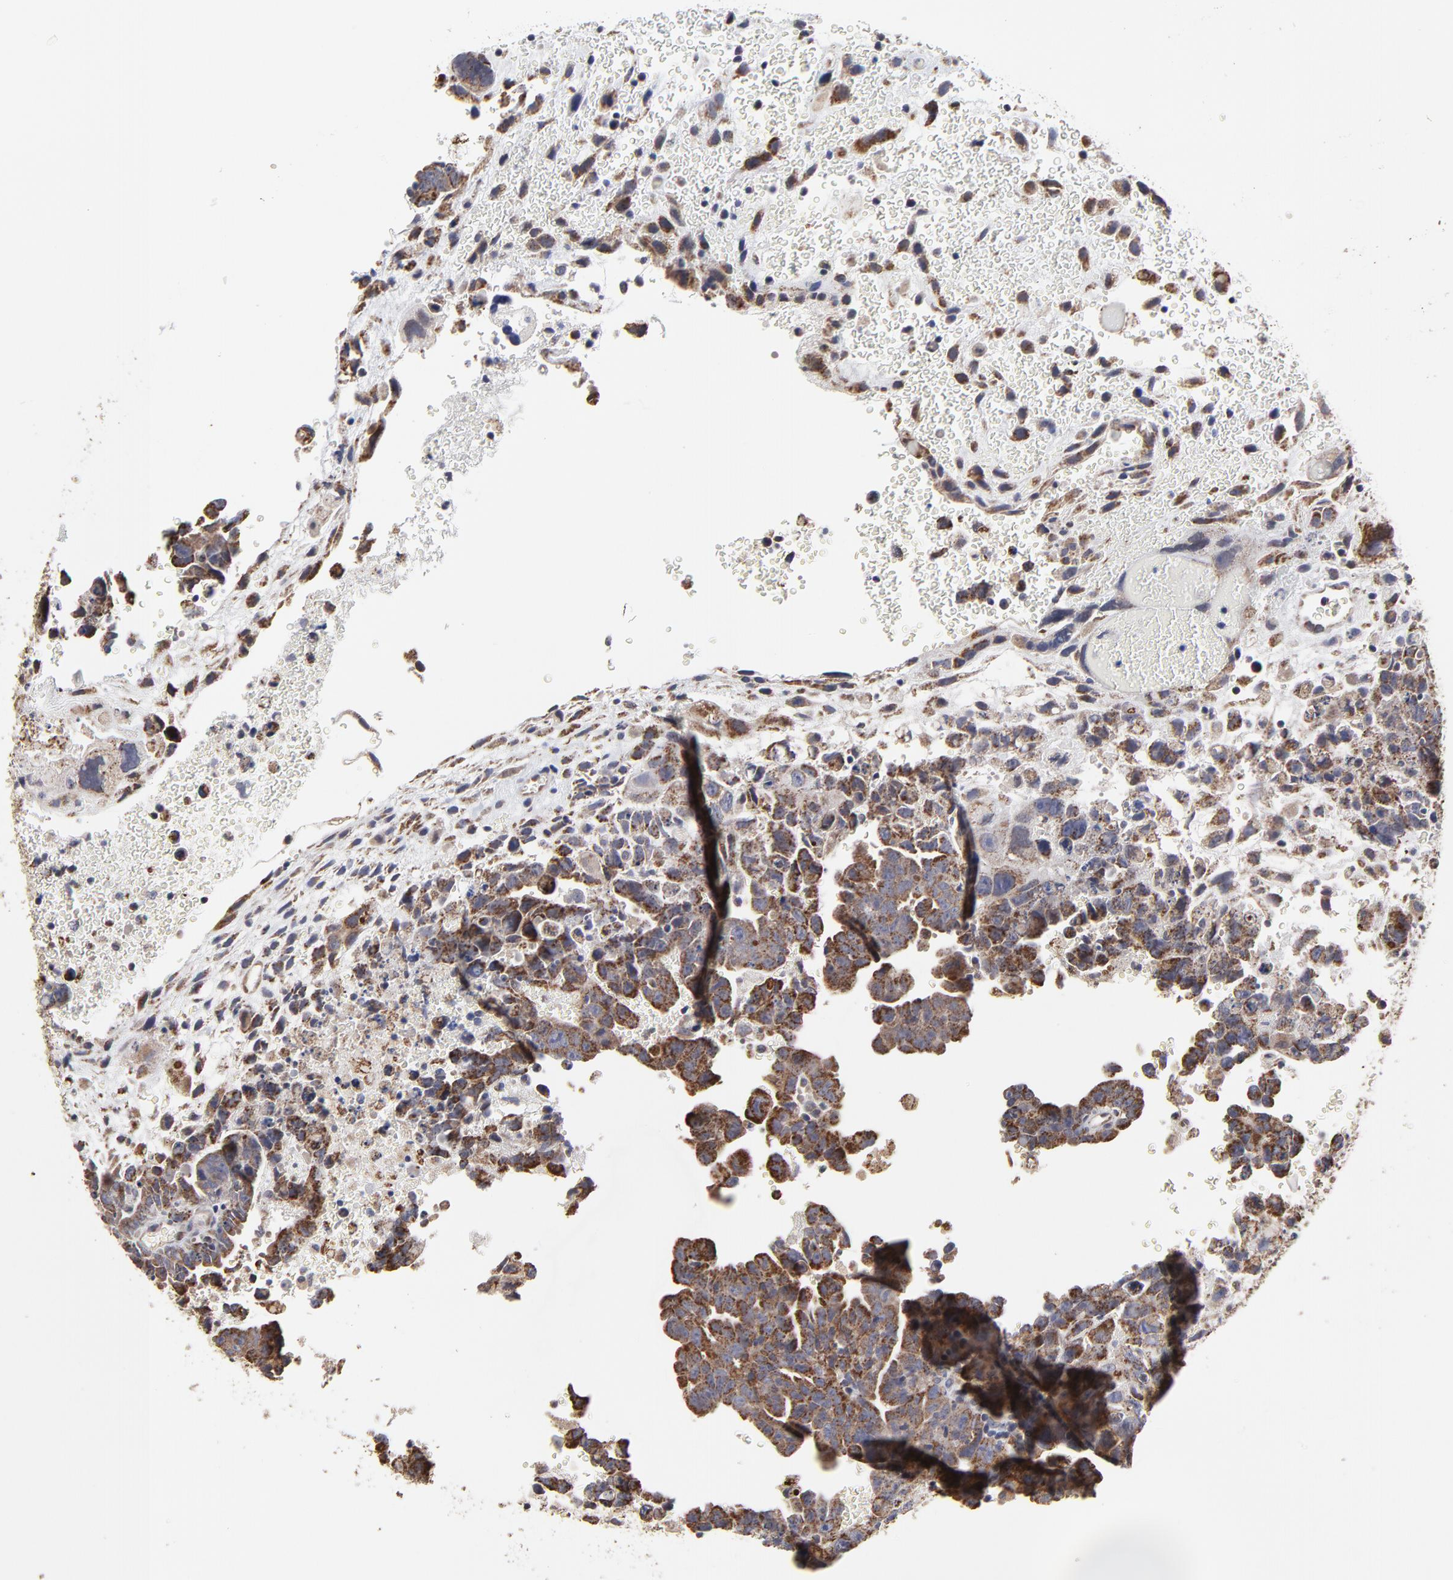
{"staining": {"intensity": "weak", "quantity": ">75%", "location": "cytoplasmic/membranous"}, "tissue": "testis cancer", "cell_type": "Tumor cells", "image_type": "cancer", "snomed": [{"axis": "morphology", "description": "Carcinoma, Embryonal, NOS"}, {"axis": "topography", "description": "Testis"}], "caption": "Immunohistochemical staining of testis cancer shows low levels of weak cytoplasmic/membranous protein positivity in approximately >75% of tumor cells.", "gene": "ZNF550", "patient": {"sex": "male", "age": 28}}